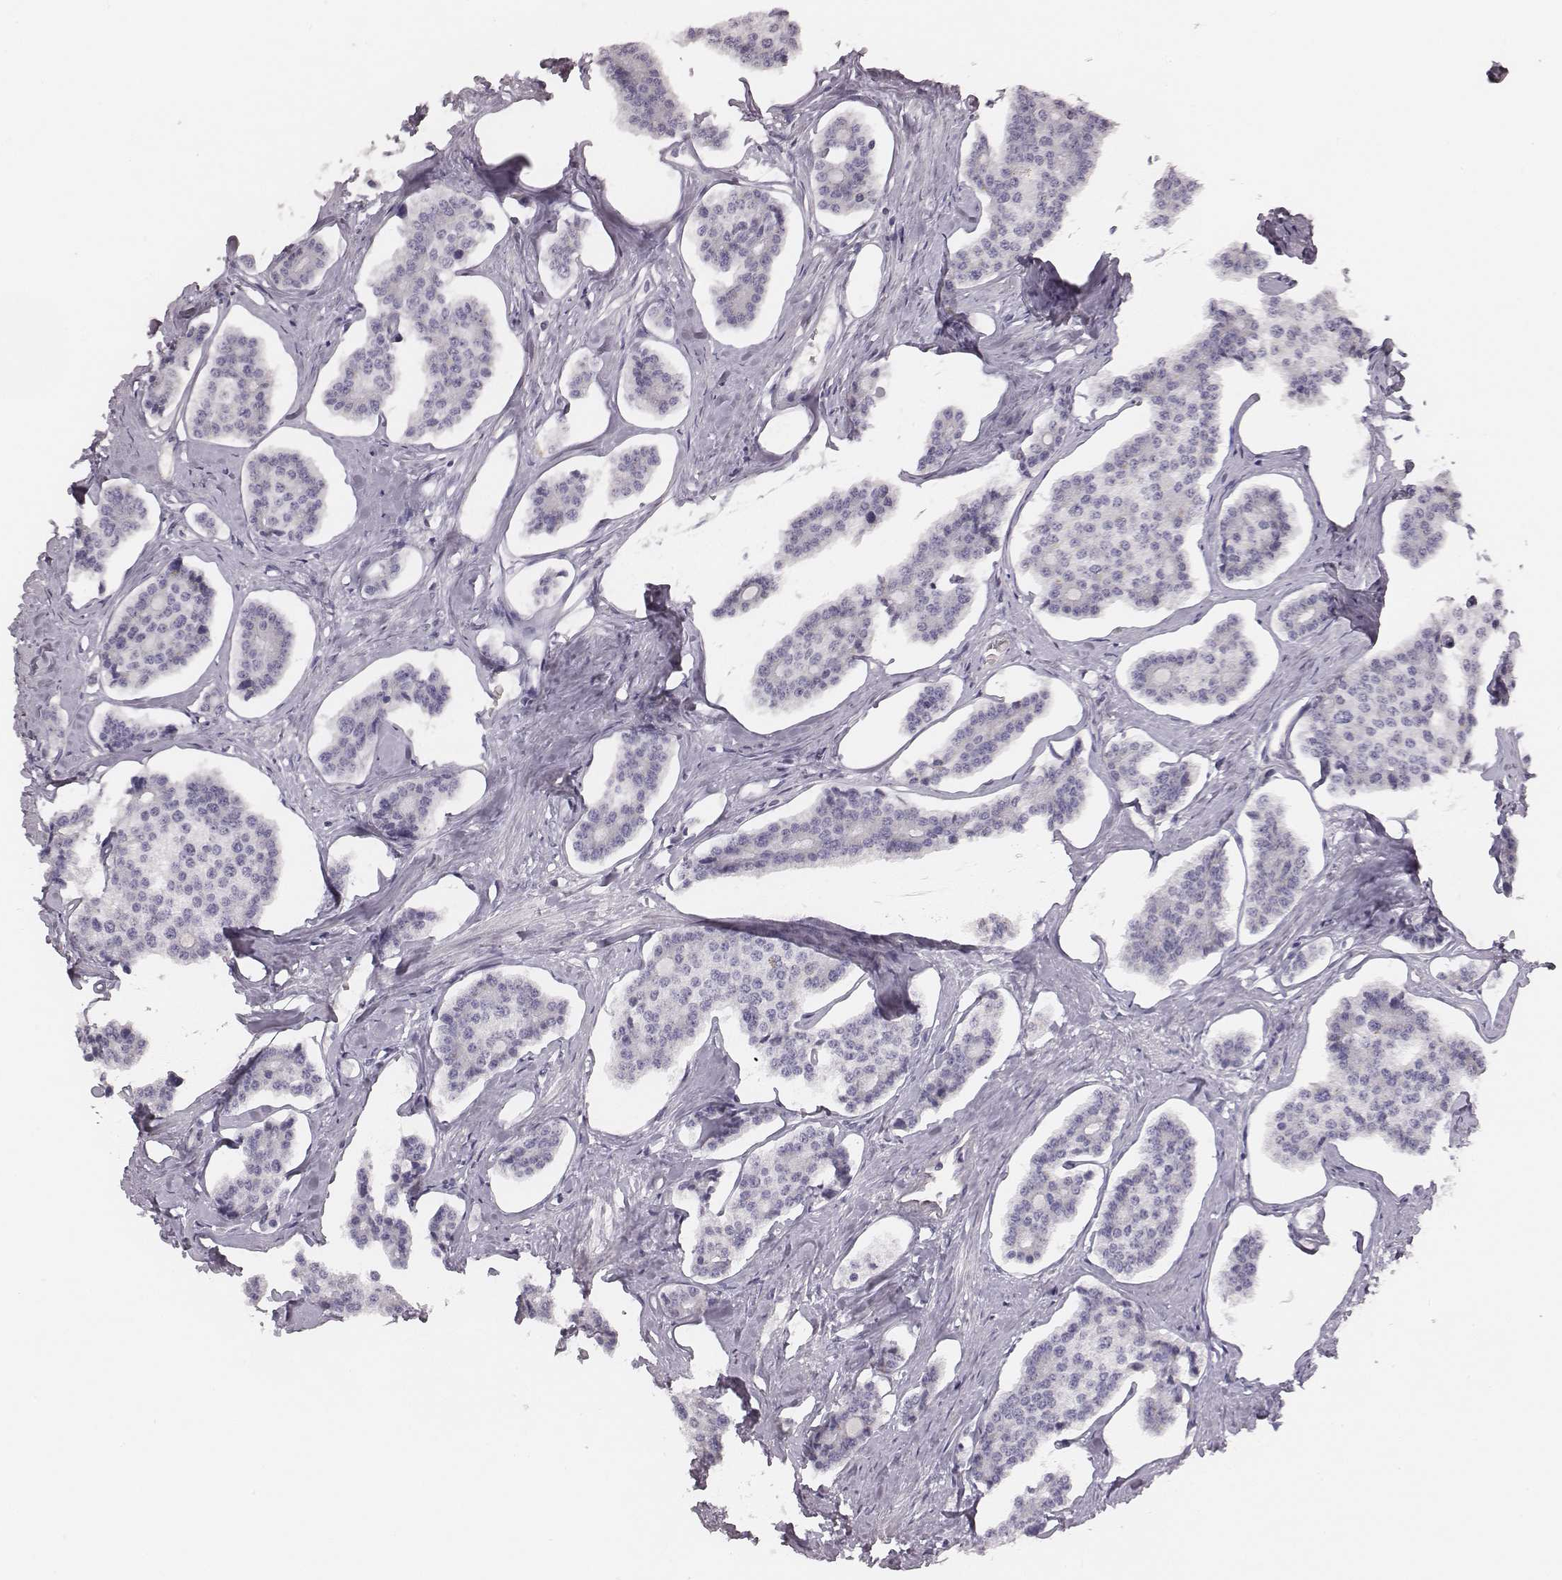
{"staining": {"intensity": "negative", "quantity": "none", "location": "none"}, "tissue": "carcinoid", "cell_type": "Tumor cells", "image_type": "cancer", "snomed": [{"axis": "morphology", "description": "Carcinoid, malignant, NOS"}, {"axis": "topography", "description": "Small intestine"}], "caption": "This is a image of immunohistochemistry staining of carcinoid, which shows no positivity in tumor cells.", "gene": "PBK", "patient": {"sex": "female", "age": 65}}